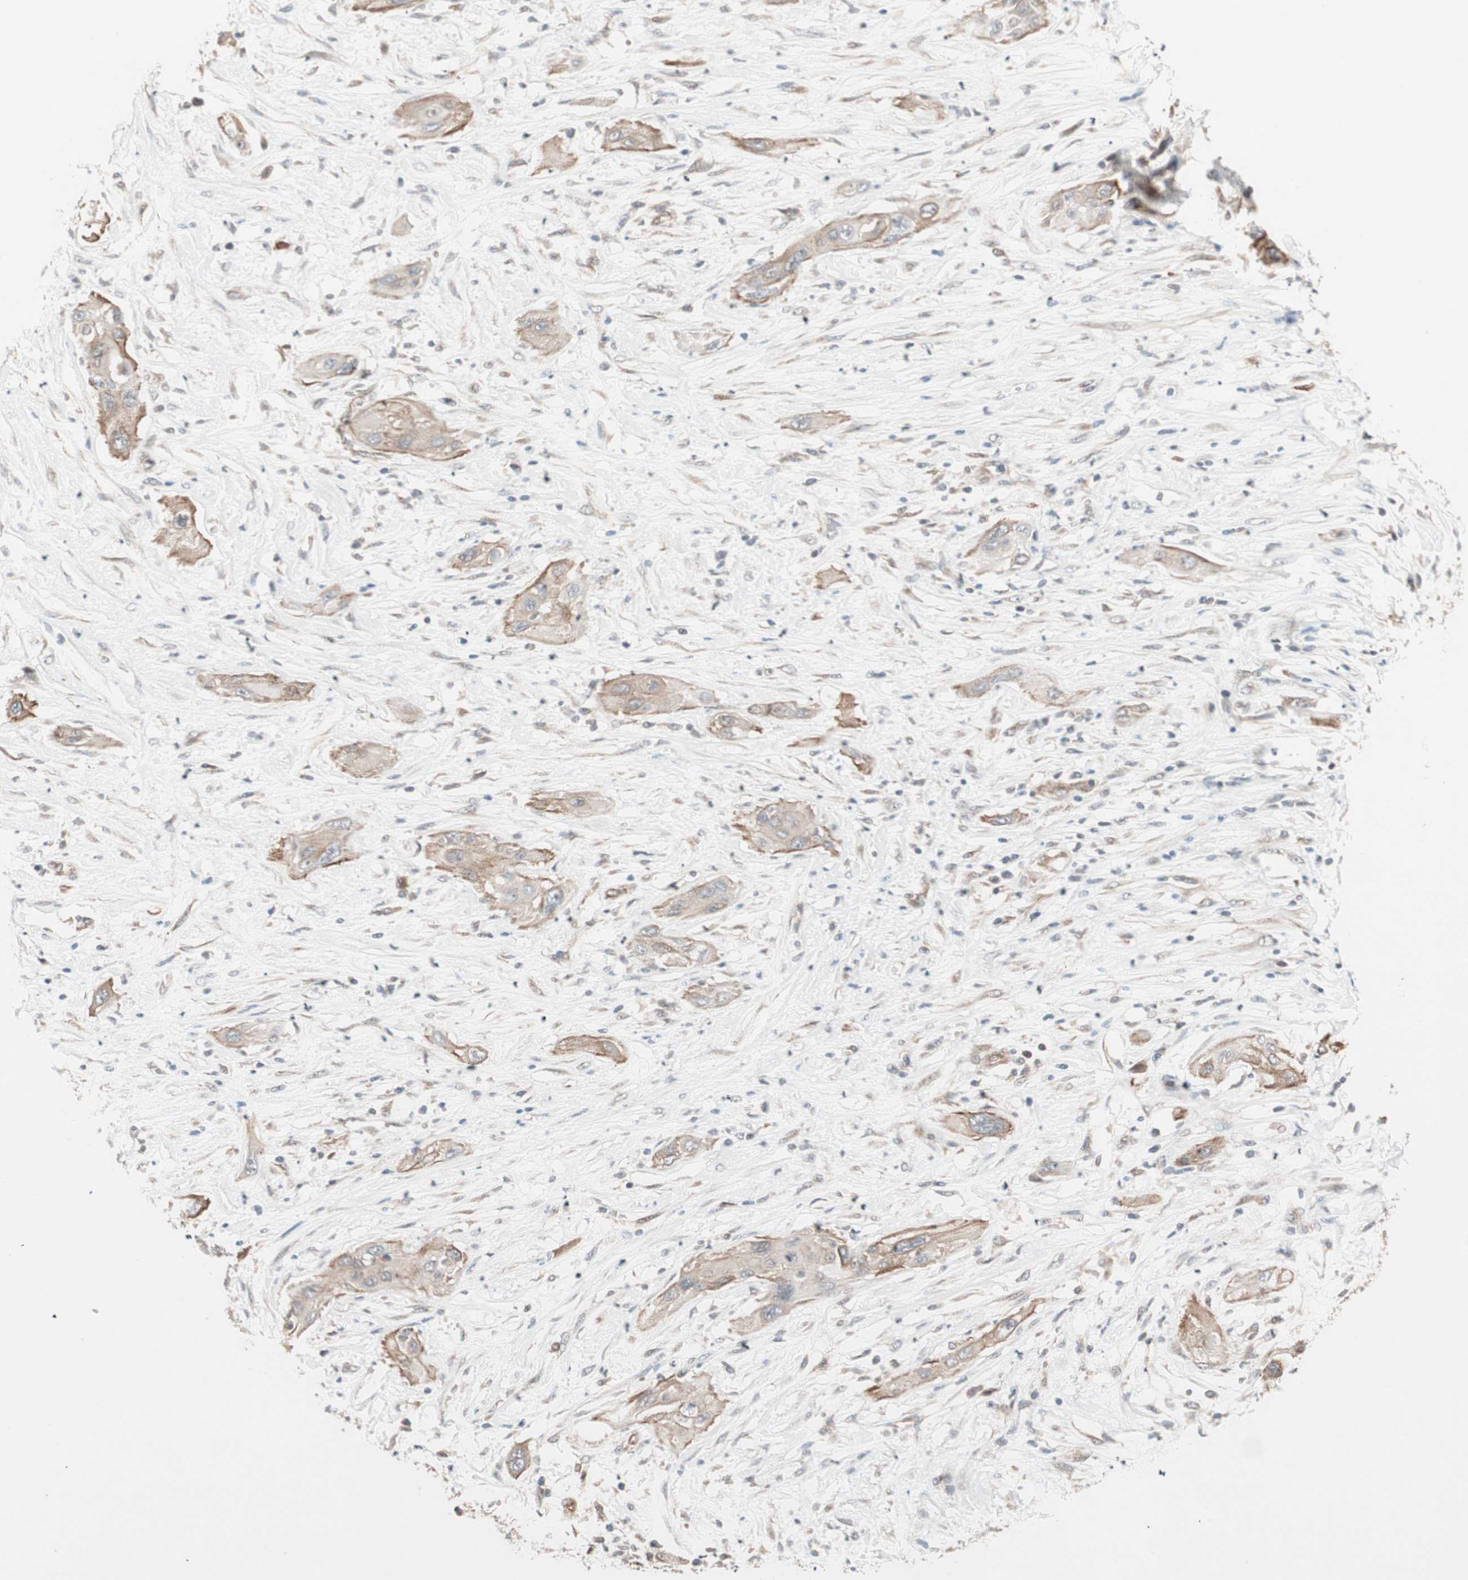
{"staining": {"intensity": "moderate", "quantity": ">75%", "location": "cytoplasmic/membranous"}, "tissue": "lung cancer", "cell_type": "Tumor cells", "image_type": "cancer", "snomed": [{"axis": "morphology", "description": "Squamous cell carcinoma, NOS"}, {"axis": "topography", "description": "Lung"}], "caption": "A histopathology image showing moderate cytoplasmic/membranous staining in about >75% of tumor cells in squamous cell carcinoma (lung), as visualized by brown immunohistochemical staining.", "gene": "PFDN1", "patient": {"sex": "female", "age": 47}}